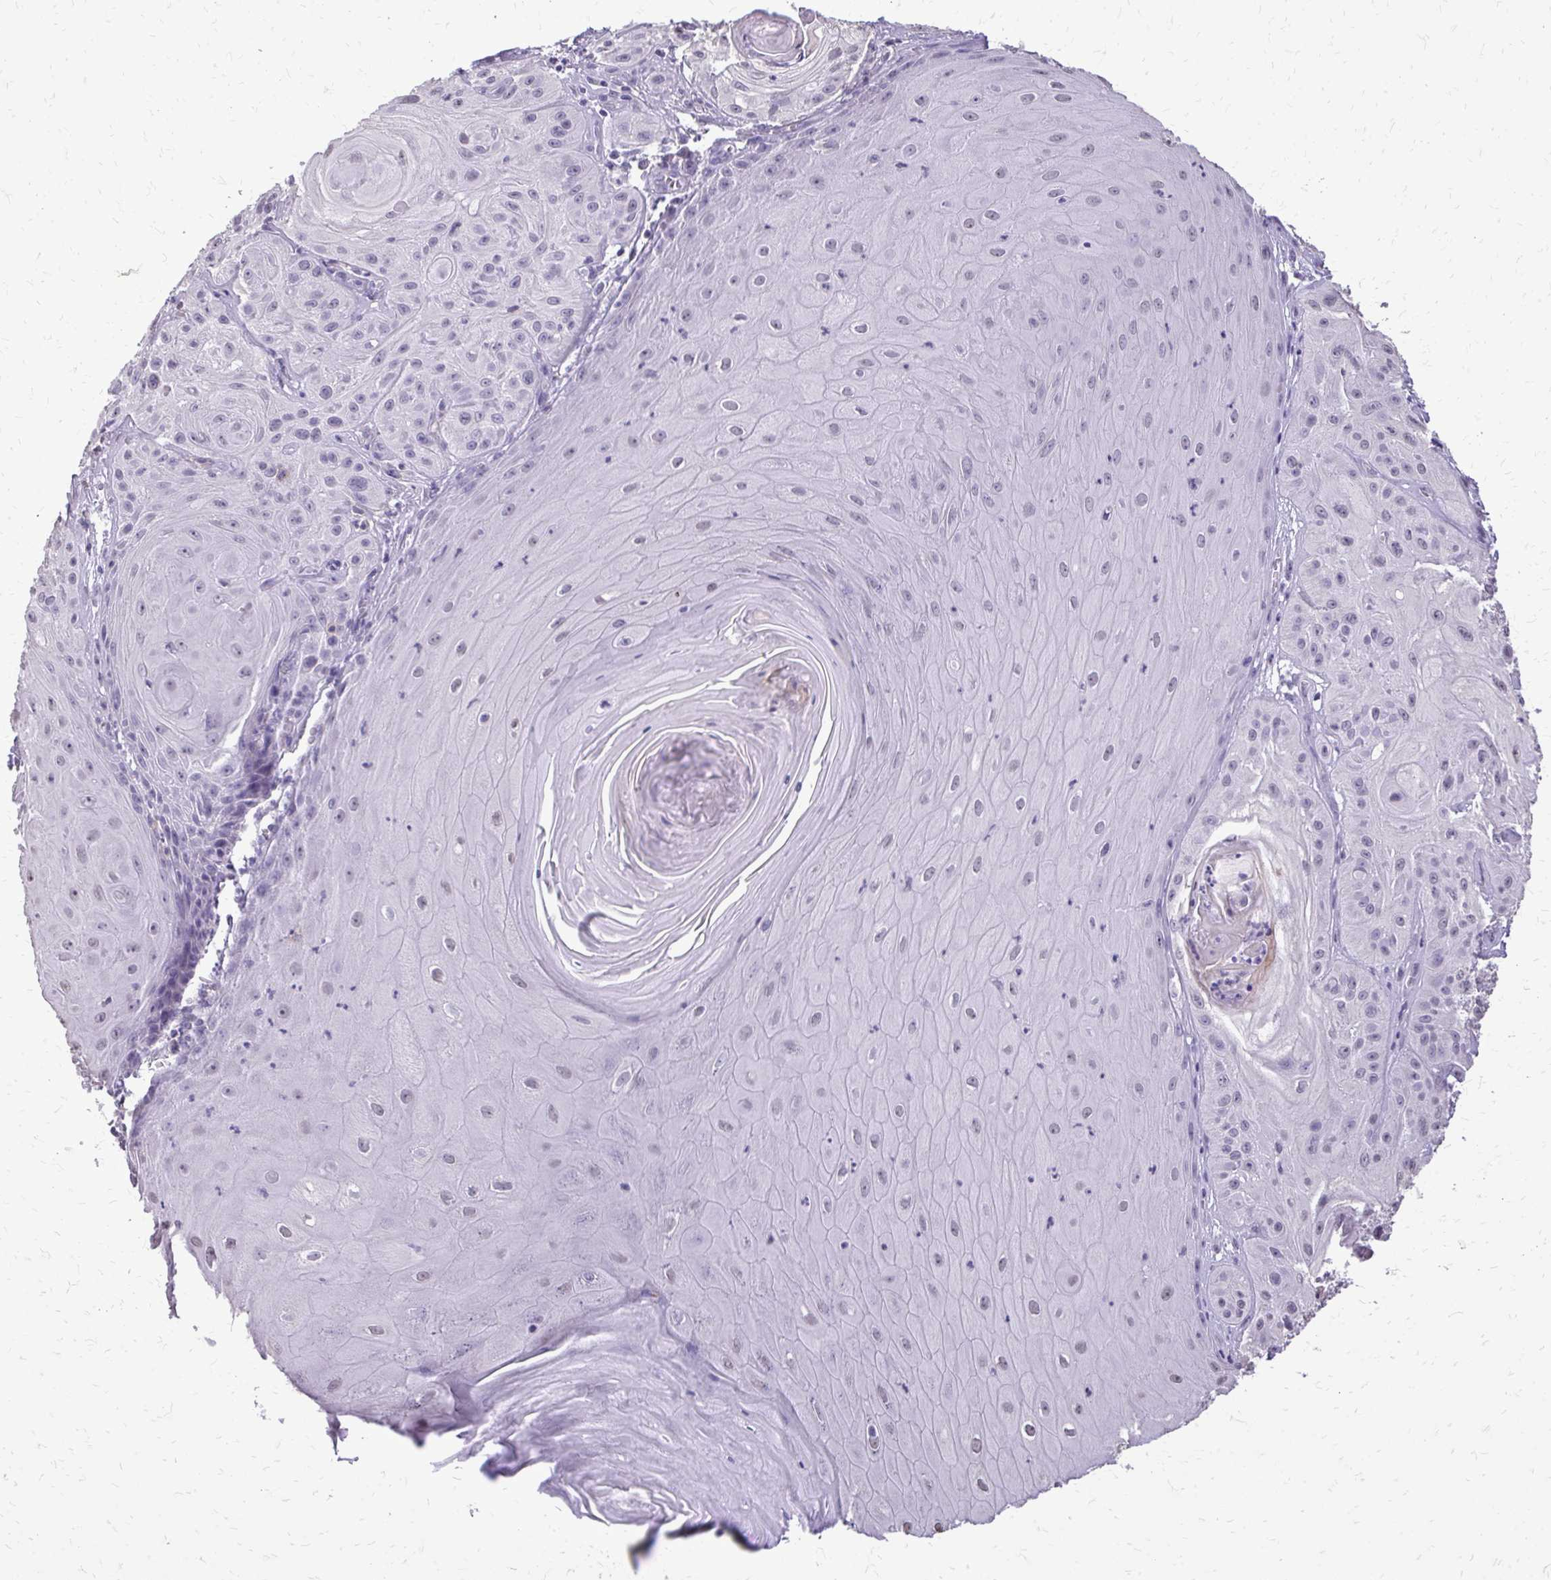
{"staining": {"intensity": "negative", "quantity": "none", "location": "none"}, "tissue": "skin cancer", "cell_type": "Tumor cells", "image_type": "cancer", "snomed": [{"axis": "morphology", "description": "Squamous cell carcinoma, NOS"}, {"axis": "topography", "description": "Skin"}], "caption": "A photomicrograph of human skin squamous cell carcinoma is negative for staining in tumor cells.", "gene": "AKAP5", "patient": {"sex": "male", "age": 85}}